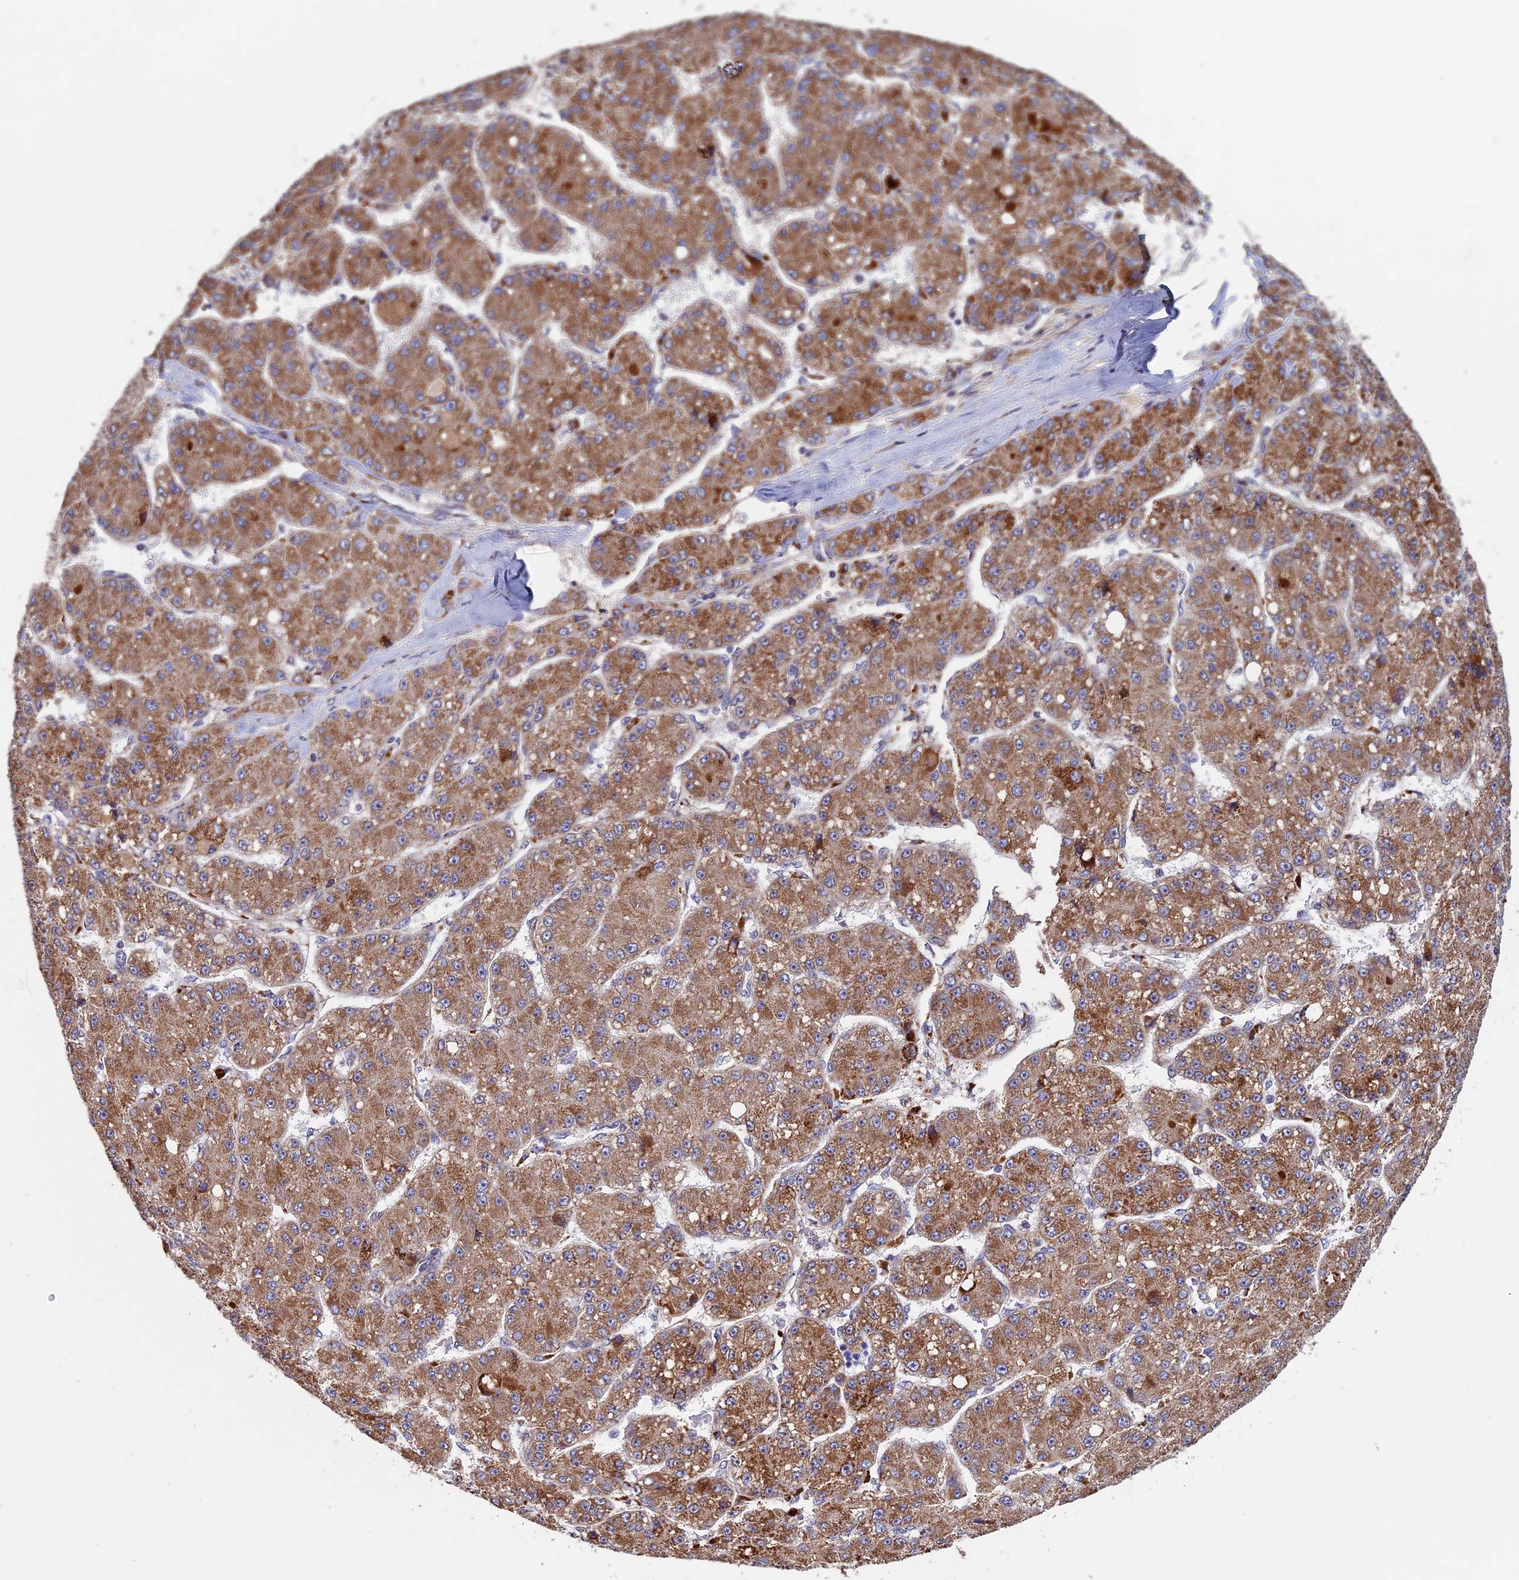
{"staining": {"intensity": "moderate", "quantity": ">75%", "location": "cytoplasmic/membranous"}, "tissue": "liver cancer", "cell_type": "Tumor cells", "image_type": "cancer", "snomed": [{"axis": "morphology", "description": "Carcinoma, Hepatocellular, NOS"}, {"axis": "topography", "description": "Liver"}], "caption": "Immunohistochemical staining of human liver hepatocellular carcinoma demonstrates moderate cytoplasmic/membranous protein staining in approximately >75% of tumor cells.", "gene": "RNF17", "patient": {"sex": "male", "age": 67}}